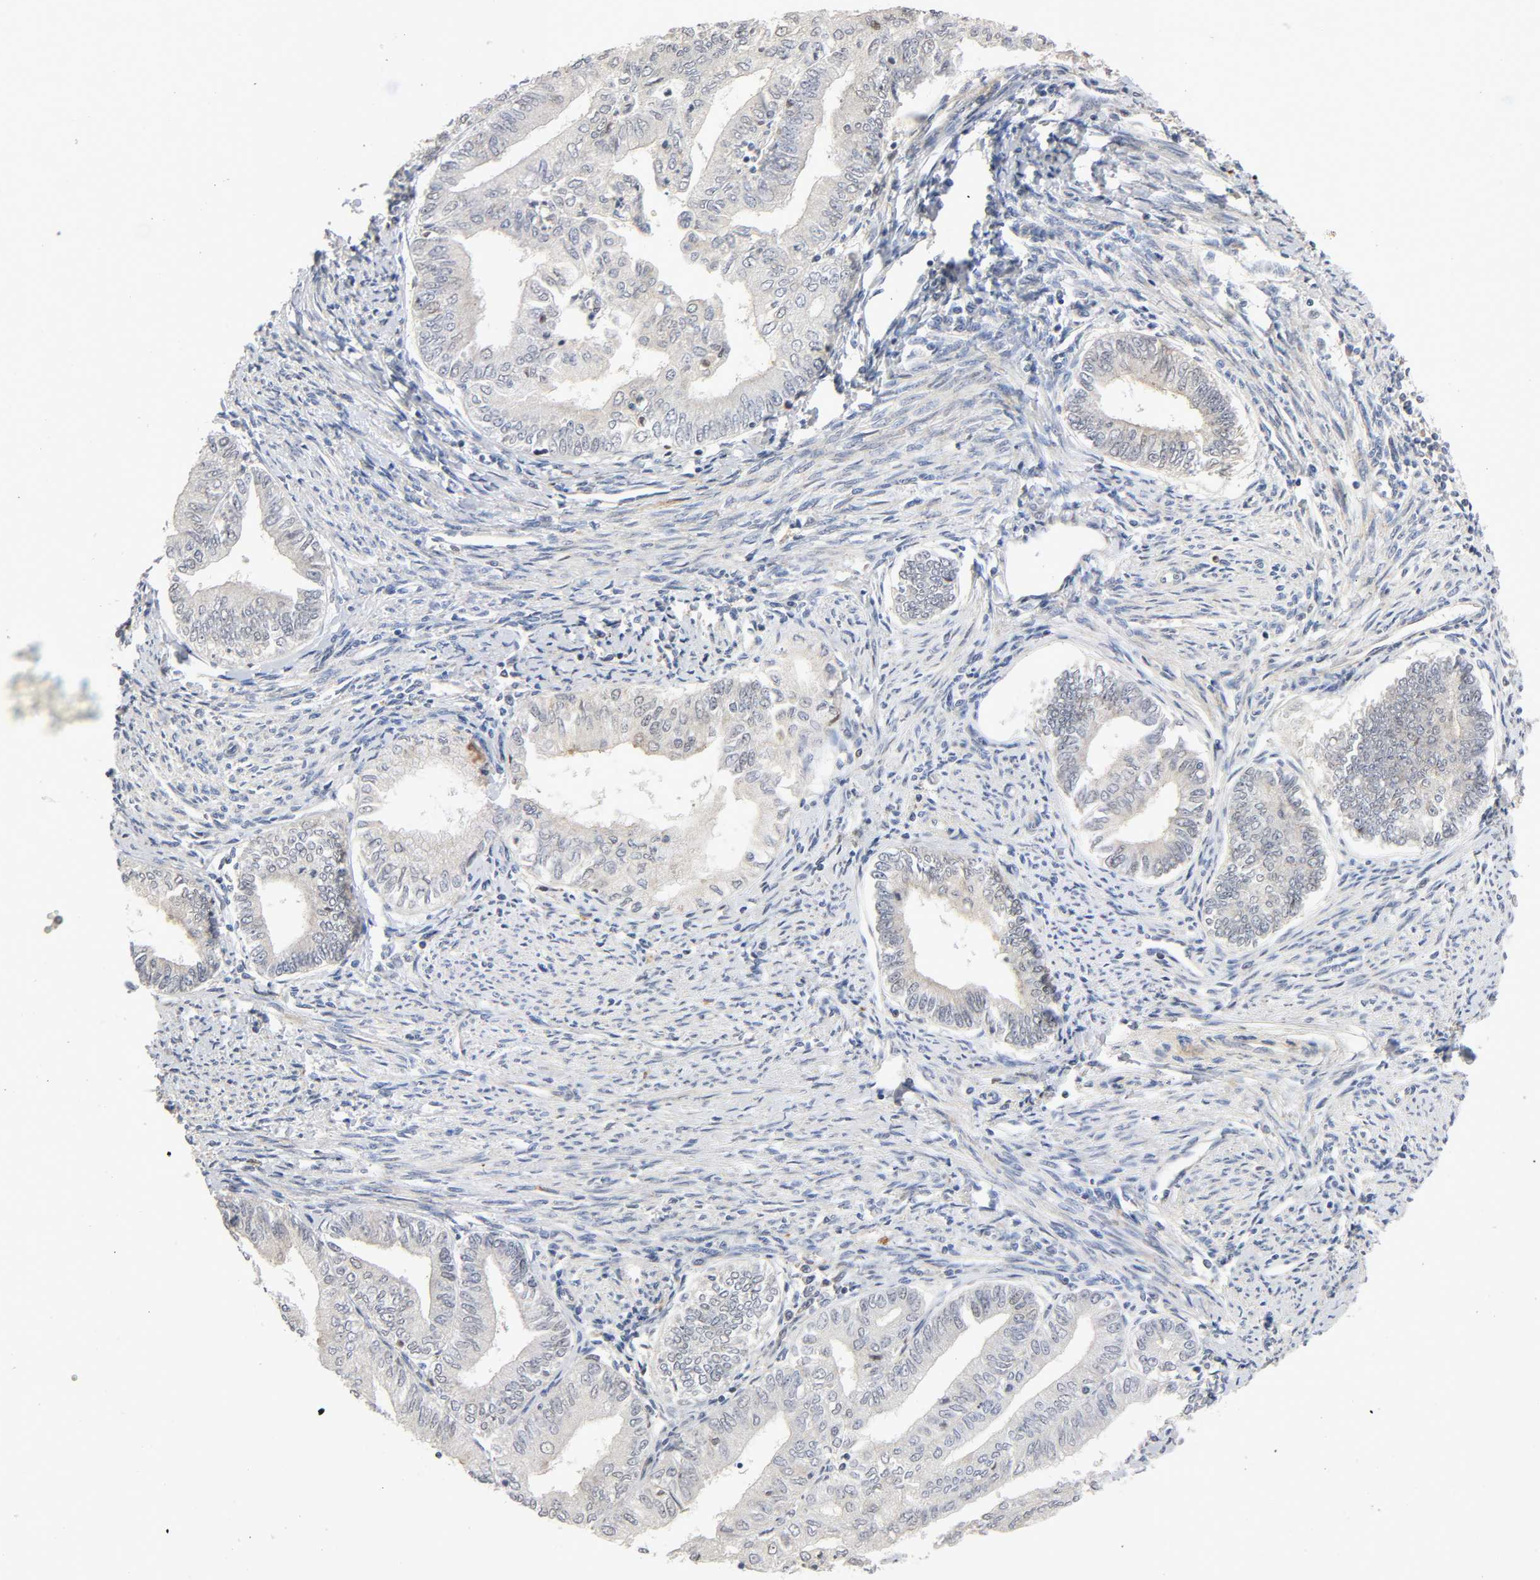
{"staining": {"intensity": "negative", "quantity": "none", "location": "none"}, "tissue": "endometrial cancer", "cell_type": "Tumor cells", "image_type": "cancer", "snomed": [{"axis": "morphology", "description": "Adenocarcinoma, NOS"}, {"axis": "topography", "description": "Endometrium"}], "caption": "This is an IHC micrograph of human endometrial cancer. There is no staining in tumor cells.", "gene": "CASP9", "patient": {"sex": "female", "age": 66}}